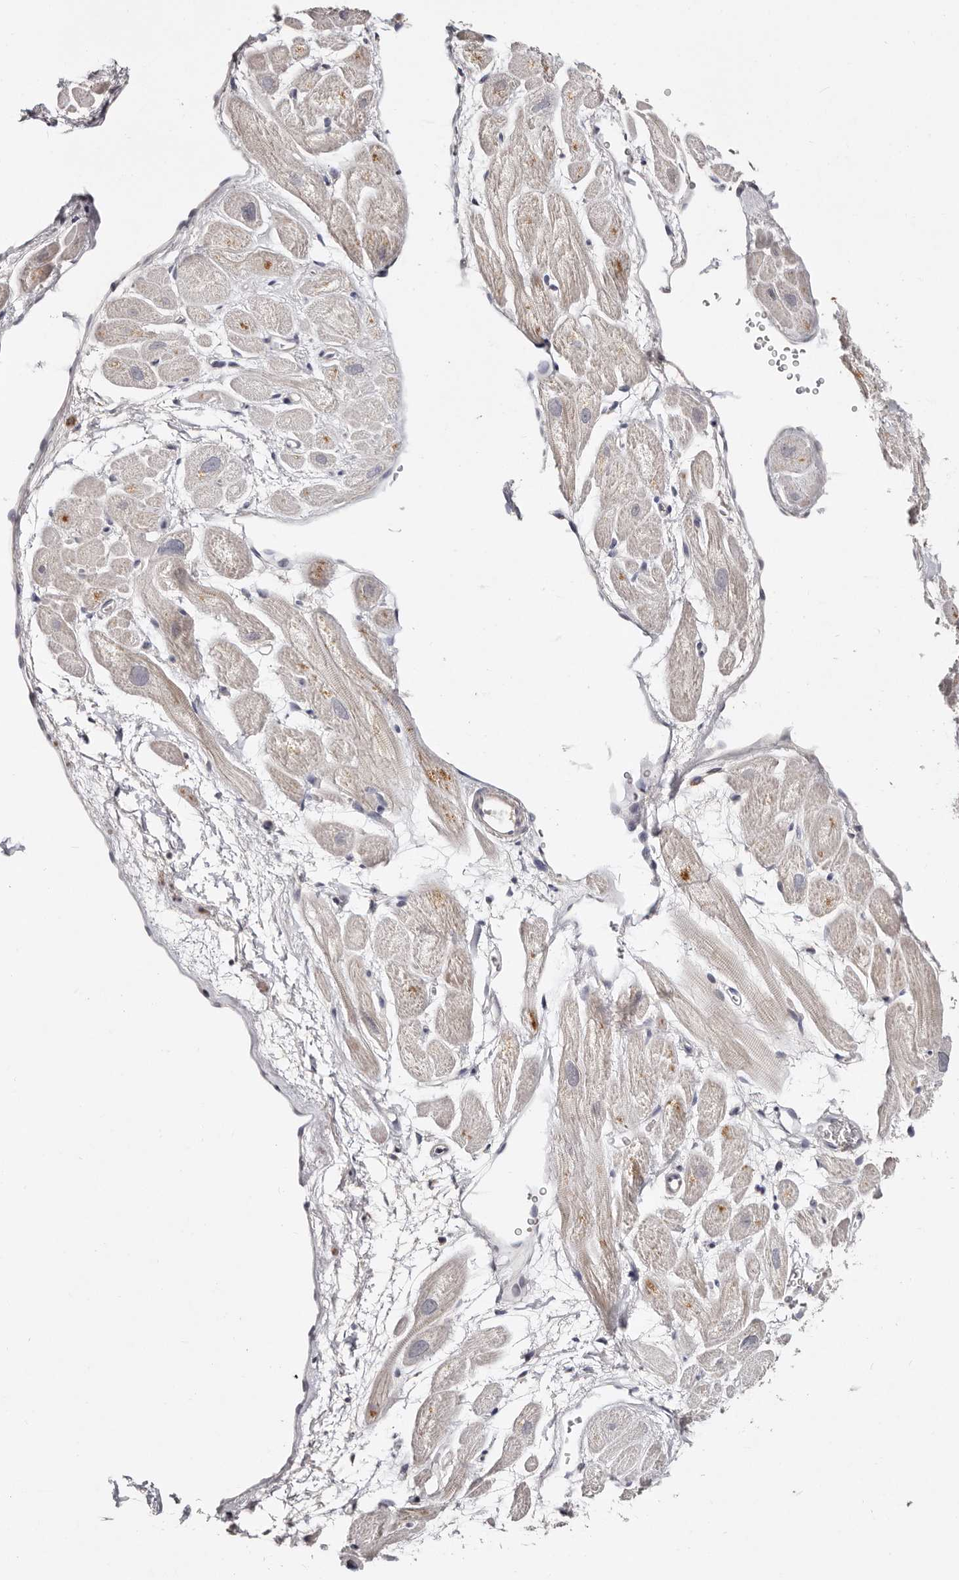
{"staining": {"intensity": "moderate", "quantity": "<25%", "location": "cytoplasmic/membranous"}, "tissue": "heart muscle", "cell_type": "Cardiomyocytes", "image_type": "normal", "snomed": [{"axis": "morphology", "description": "Normal tissue, NOS"}, {"axis": "topography", "description": "Heart"}], "caption": "Moderate cytoplasmic/membranous staining is seen in about <25% of cardiomyocytes in normal heart muscle.", "gene": "MRPS33", "patient": {"sex": "male", "age": 49}}